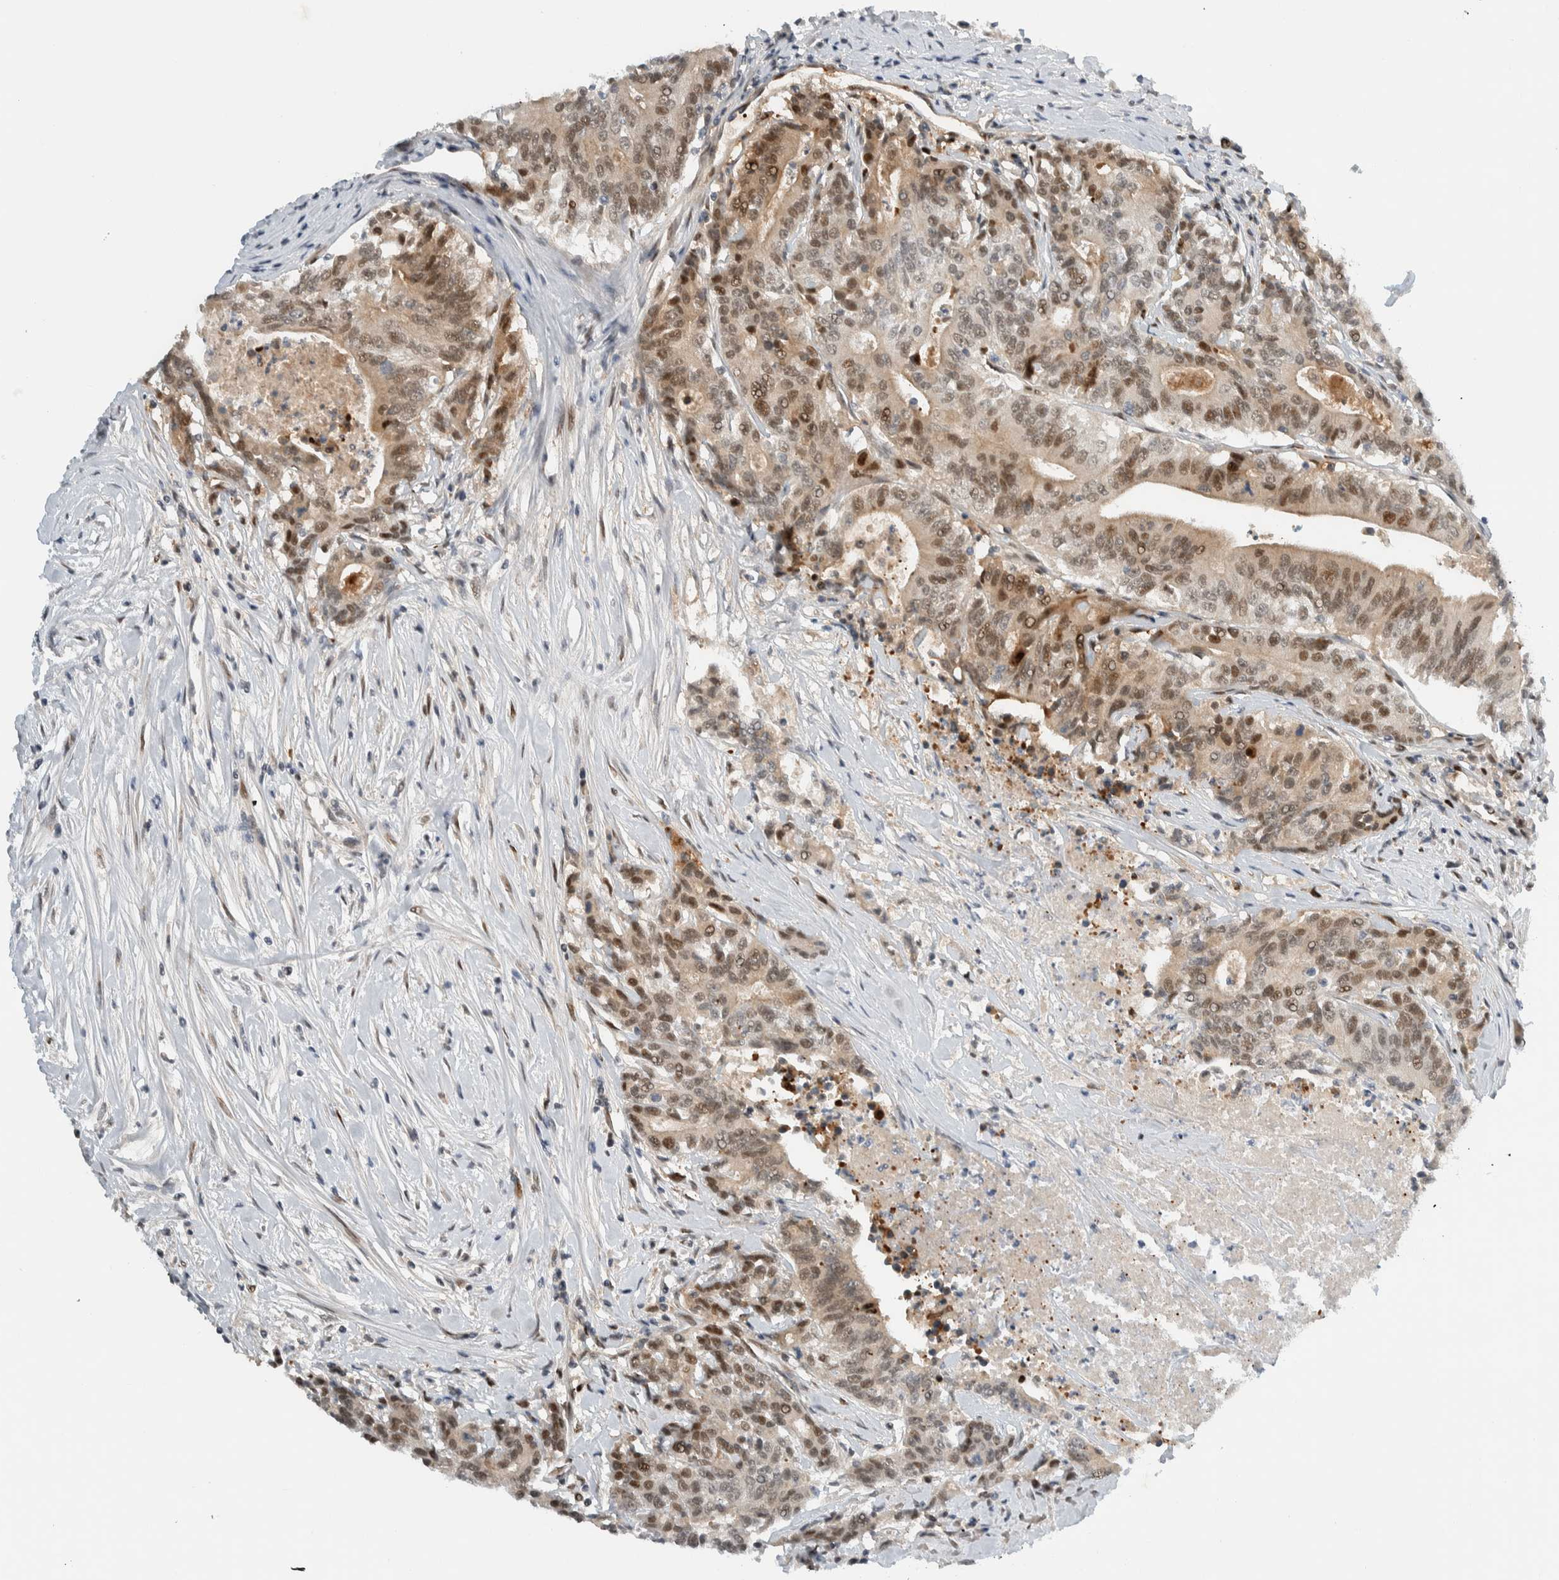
{"staining": {"intensity": "moderate", "quantity": "25%-75%", "location": "cytoplasmic/membranous,nuclear"}, "tissue": "colorectal cancer", "cell_type": "Tumor cells", "image_type": "cancer", "snomed": [{"axis": "morphology", "description": "Adenocarcinoma, NOS"}, {"axis": "topography", "description": "Colon"}], "caption": "This image demonstrates colorectal cancer stained with immunohistochemistry (IHC) to label a protein in brown. The cytoplasmic/membranous and nuclear of tumor cells show moderate positivity for the protein. Nuclei are counter-stained blue.", "gene": "NCR3LG1", "patient": {"sex": "female", "age": 77}}